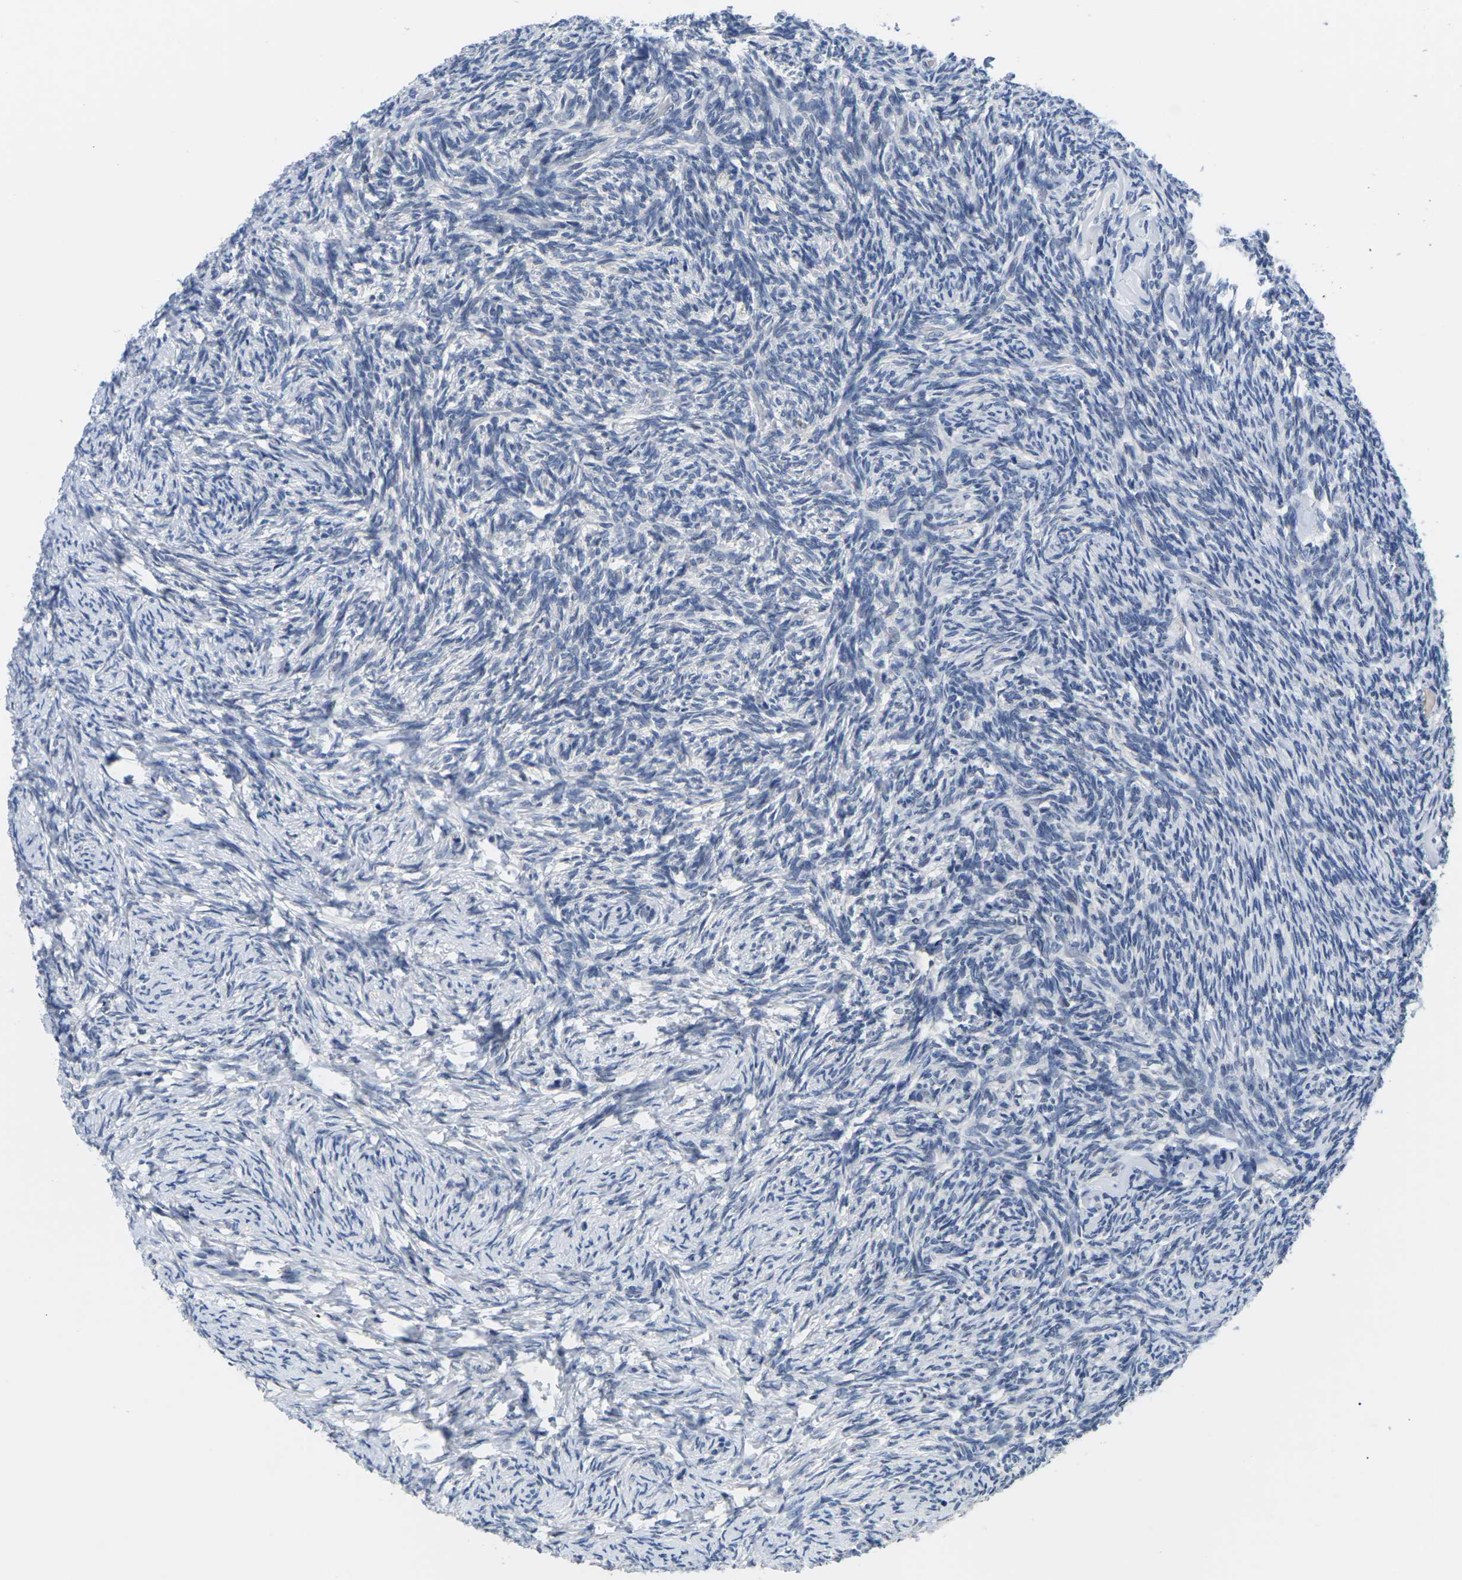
{"staining": {"intensity": "weak", "quantity": "<25%", "location": "cytoplasmic/membranous"}, "tissue": "ovary", "cell_type": "Ovarian stroma cells", "image_type": "normal", "snomed": [{"axis": "morphology", "description": "Normal tissue, NOS"}, {"axis": "topography", "description": "Ovary"}], "caption": "Ovary was stained to show a protein in brown. There is no significant expression in ovarian stroma cells. (Stains: DAB immunohistochemistry with hematoxylin counter stain, Microscopy: brightfield microscopy at high magnification).", "gene": "ST6GAL2", "patient": {"sex": "female", "age": 60}}